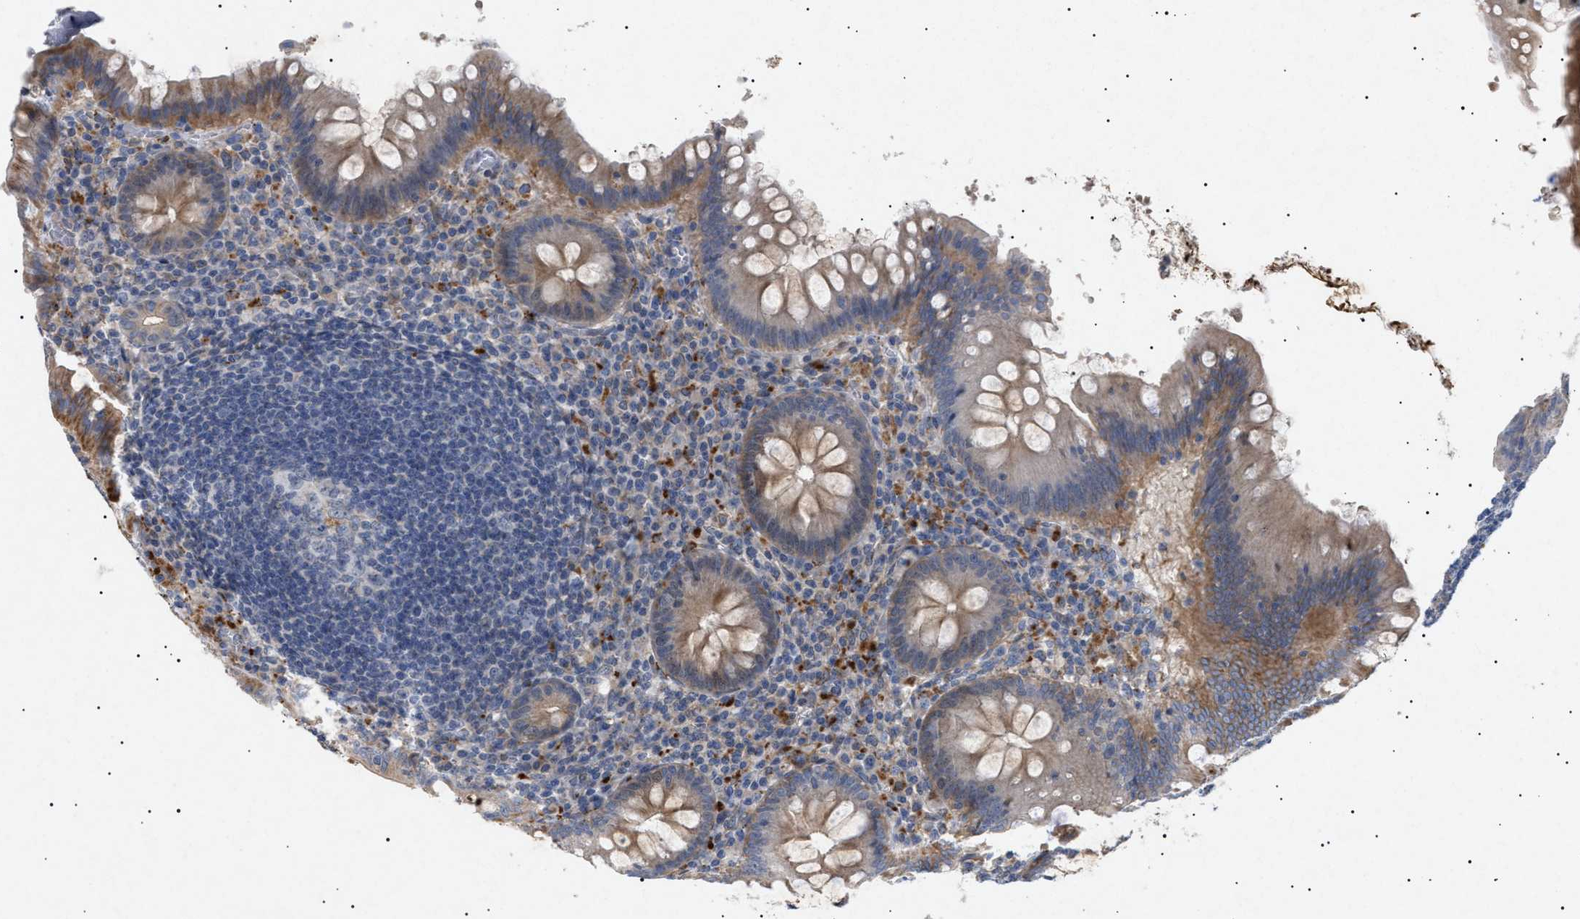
{"staining": {"intensity": "weak", "quantity": "25%-75%", "location": "cytoplasmic/membranous"}, "tissue": "appendix", "cell_type": "Glandular cells", "image_type": "normal", "snomed": [{"axis": "morphology", "description": "Normal tissue, NOS"}, {"axis": "topography", "description": "Appendix"}], "caption": "Immunohistochemical staining of normal human appendix shows low levels of weak cytoplasmic/membranous staining in approximately 25%-75% of glandular cells. (IHC, brightfield microscopy, high magnification).", "gene": "SIRT5", "patient": {"sex": "male", "age": 56}}